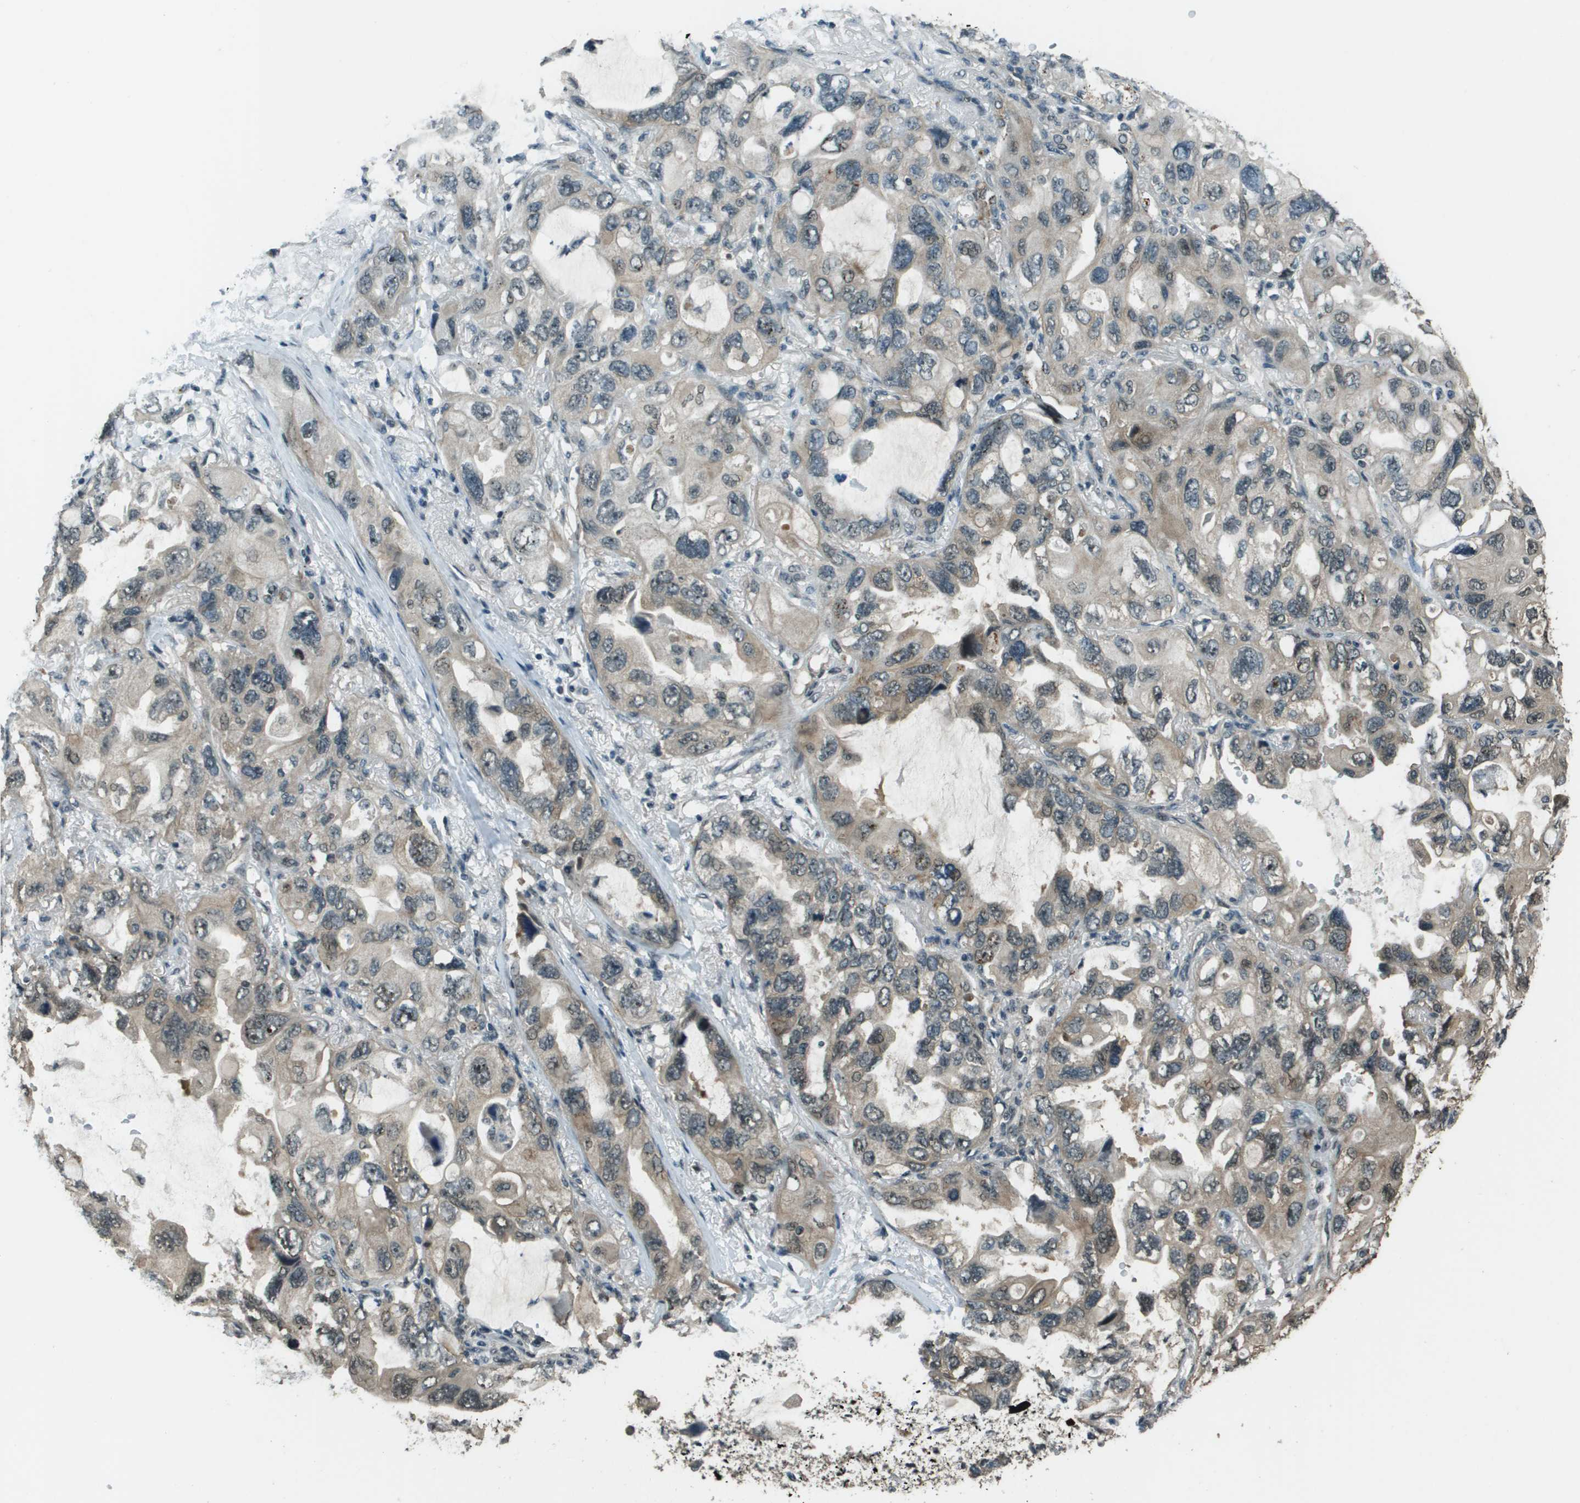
{"staining": {"intensity": "weak", "quantity": "25%-75%", "location": "cytoplasmic/membranous"}, "tissue": "lung cancer", "cell_type": "Tumor cells", "image_type": "cancer", "snomed": [{"axis": "morphology", "description": "Squamous cell carcinoma, NOS"}, {"axis": "topography", "description": "Lung"}], "caption": "This is a photomicrograph of immunohistochemistry (IHC) staining of lung cancer, which shows weak staining in the cytoplasmic/membranous of tumor cells.", "gene": "SDC3", "patient": {"sex": "female", "age": 73}}